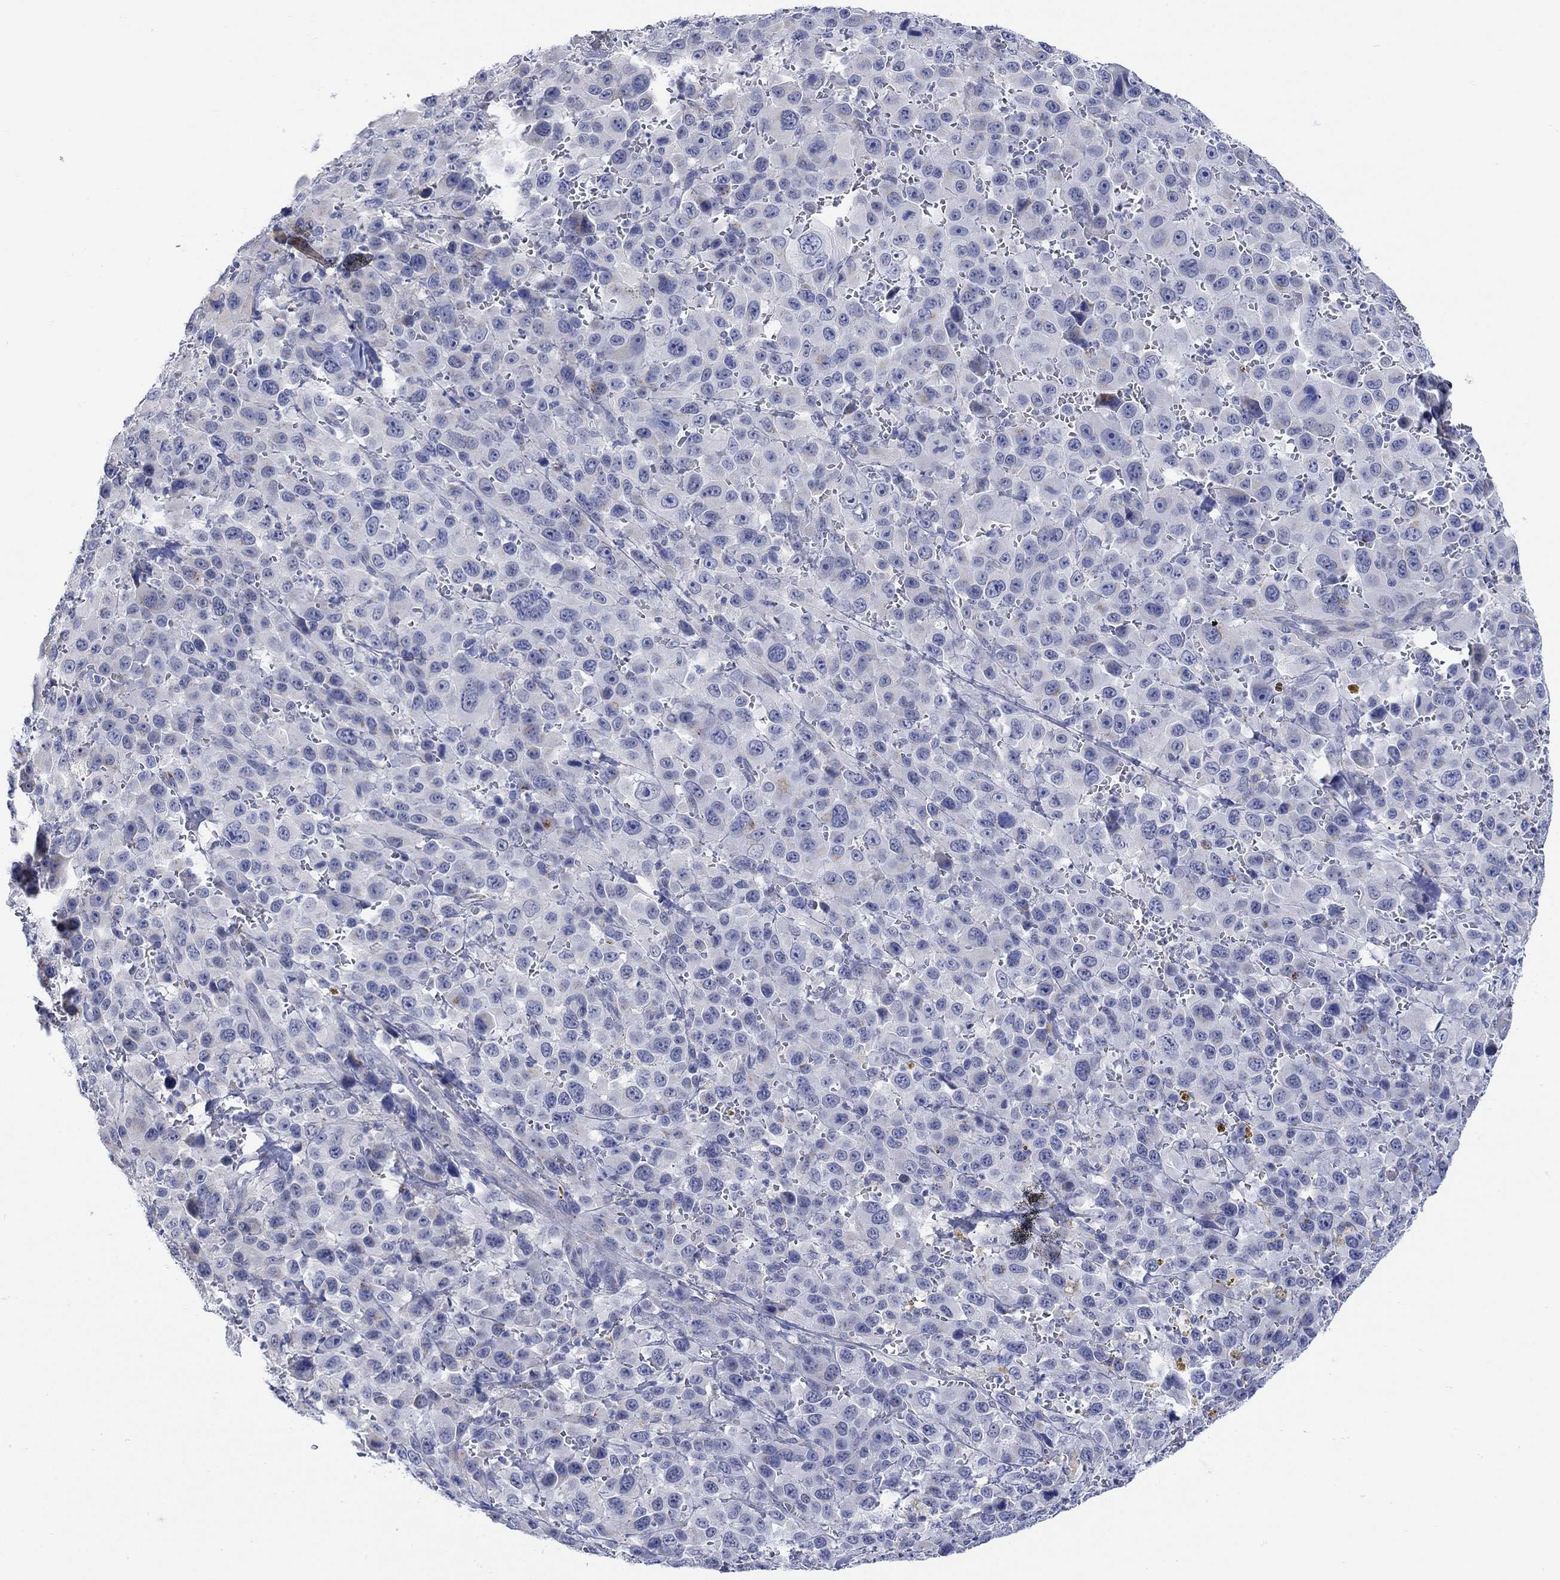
{"staining": {"intensity": "negative", "quantity": "none", "location": "none"}, "tissue": "melanoma", "cell_type": "Tumor cells", "image_type": "cancer", "snomed": [{"axis": "morphology", "description": "Malignant melanoma, NOS"}, {"axis": "topography", "description": "Skin"}], "caption": "Tumor cells are negative for protein expression in human melanoma.", "gene": "KRT222", "patient": {"sex": "female", "age": 91}}